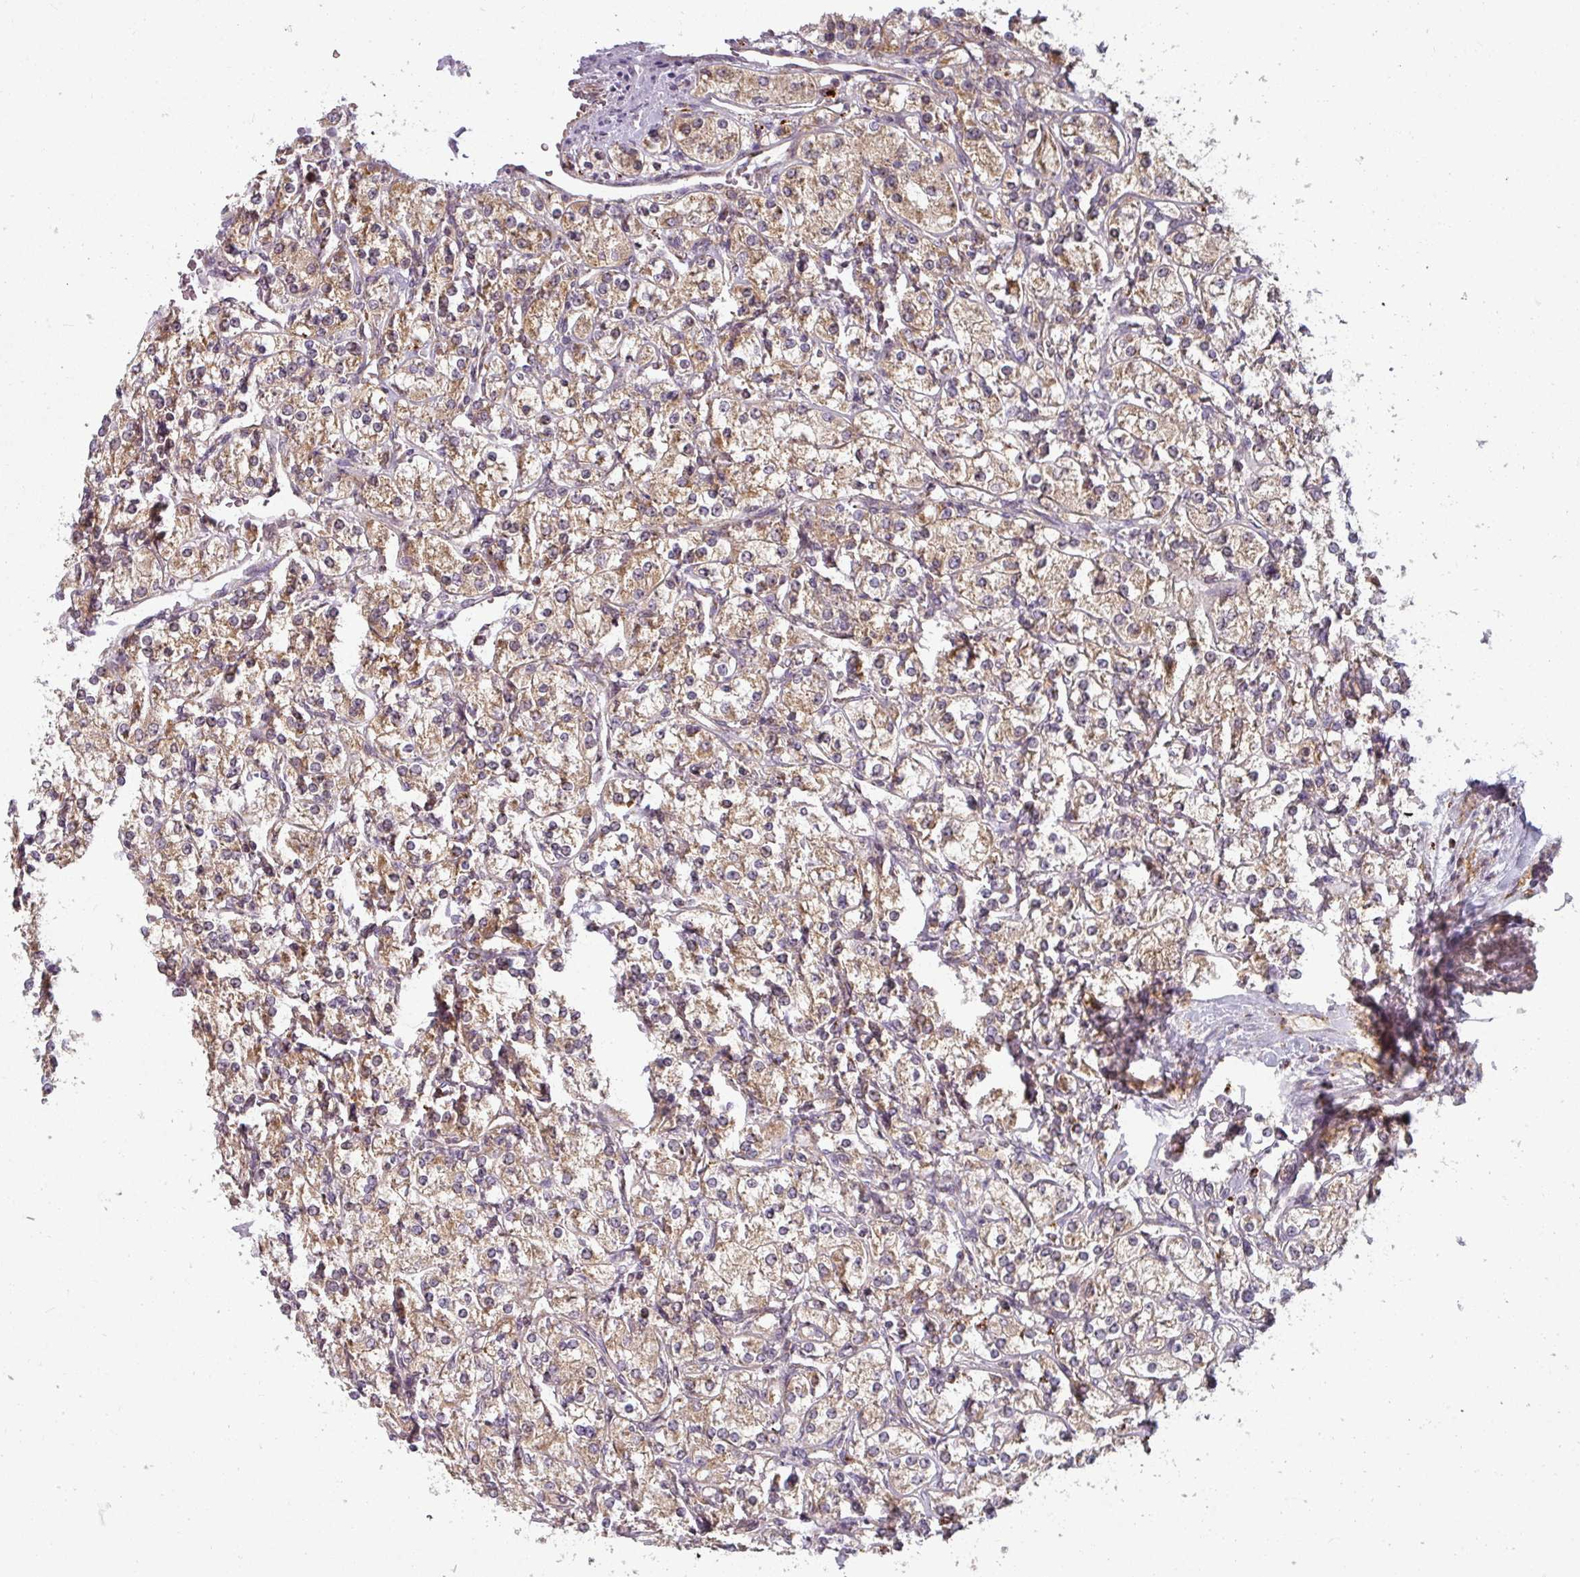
{"staining": {"intensity": "moderate", "quantity": "25%-75%", "location": "cytoplasmic/membranous"}, "tissue": "renal cancer", "cell_type": "Tumor cells", "image_type": "cancer", "snomed": [{"axis": "morphology", "description": "Adenocarcinoma, NOS"}, {"axis": "topography", "description": "Kidney"}], "caption": "Renal cancer (adenocarcinoma) tissue reveals moderate cytoplasmic/membranous positivity in approximately 25%-75% of tumor cells (IHC, brightfield microscopy, high magnification).", "gene": "MRPS16", "patient": {"sex": "male", "age": 77}}